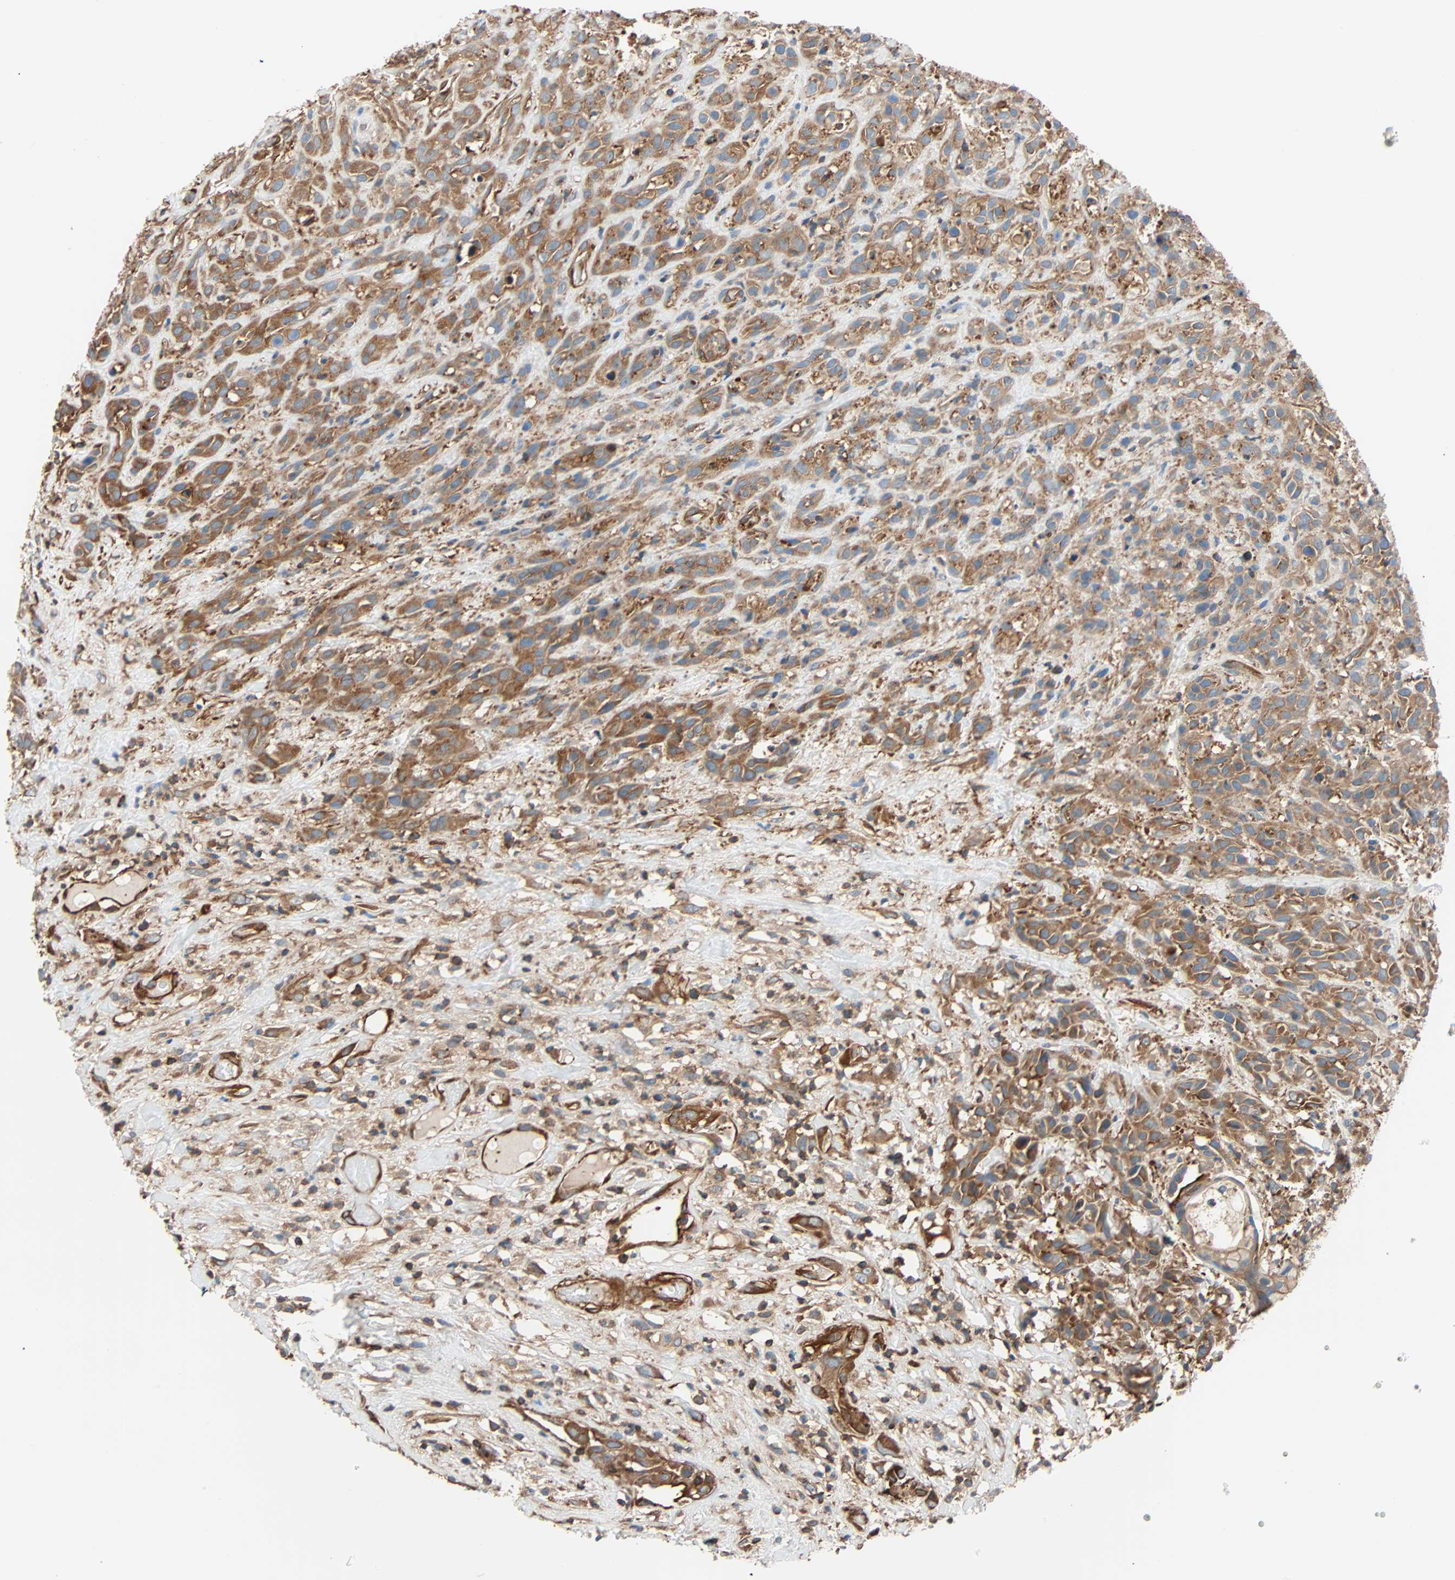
{"staining": {"intensity": "moderate", "quantity": ">75%", "location": "cytoplasmic/membranous"}, "tissue": "head and neck cancer", "cell_type": "Tumor cells", "image_type": "cancer", "snomed": [{"axis": "morphology", "description": "Normal tissue, NOS"}, {"axis": "morphology", "description": "Squamous cell carcinoma, NOS"}, {"axis": "topography", "description": "Cartilage tissue"}, {"axis": "topography", "description": "Head-Neck"}], "caption": "Protein analysis of head and neck cancer (squamous cell carcinoma) tissue exhibits moderate cytoplasmic/membranous positivity in about >75% of tumor cells.", "gene": "GALNT10", "patient": {"sex": "male", "age": 62}}